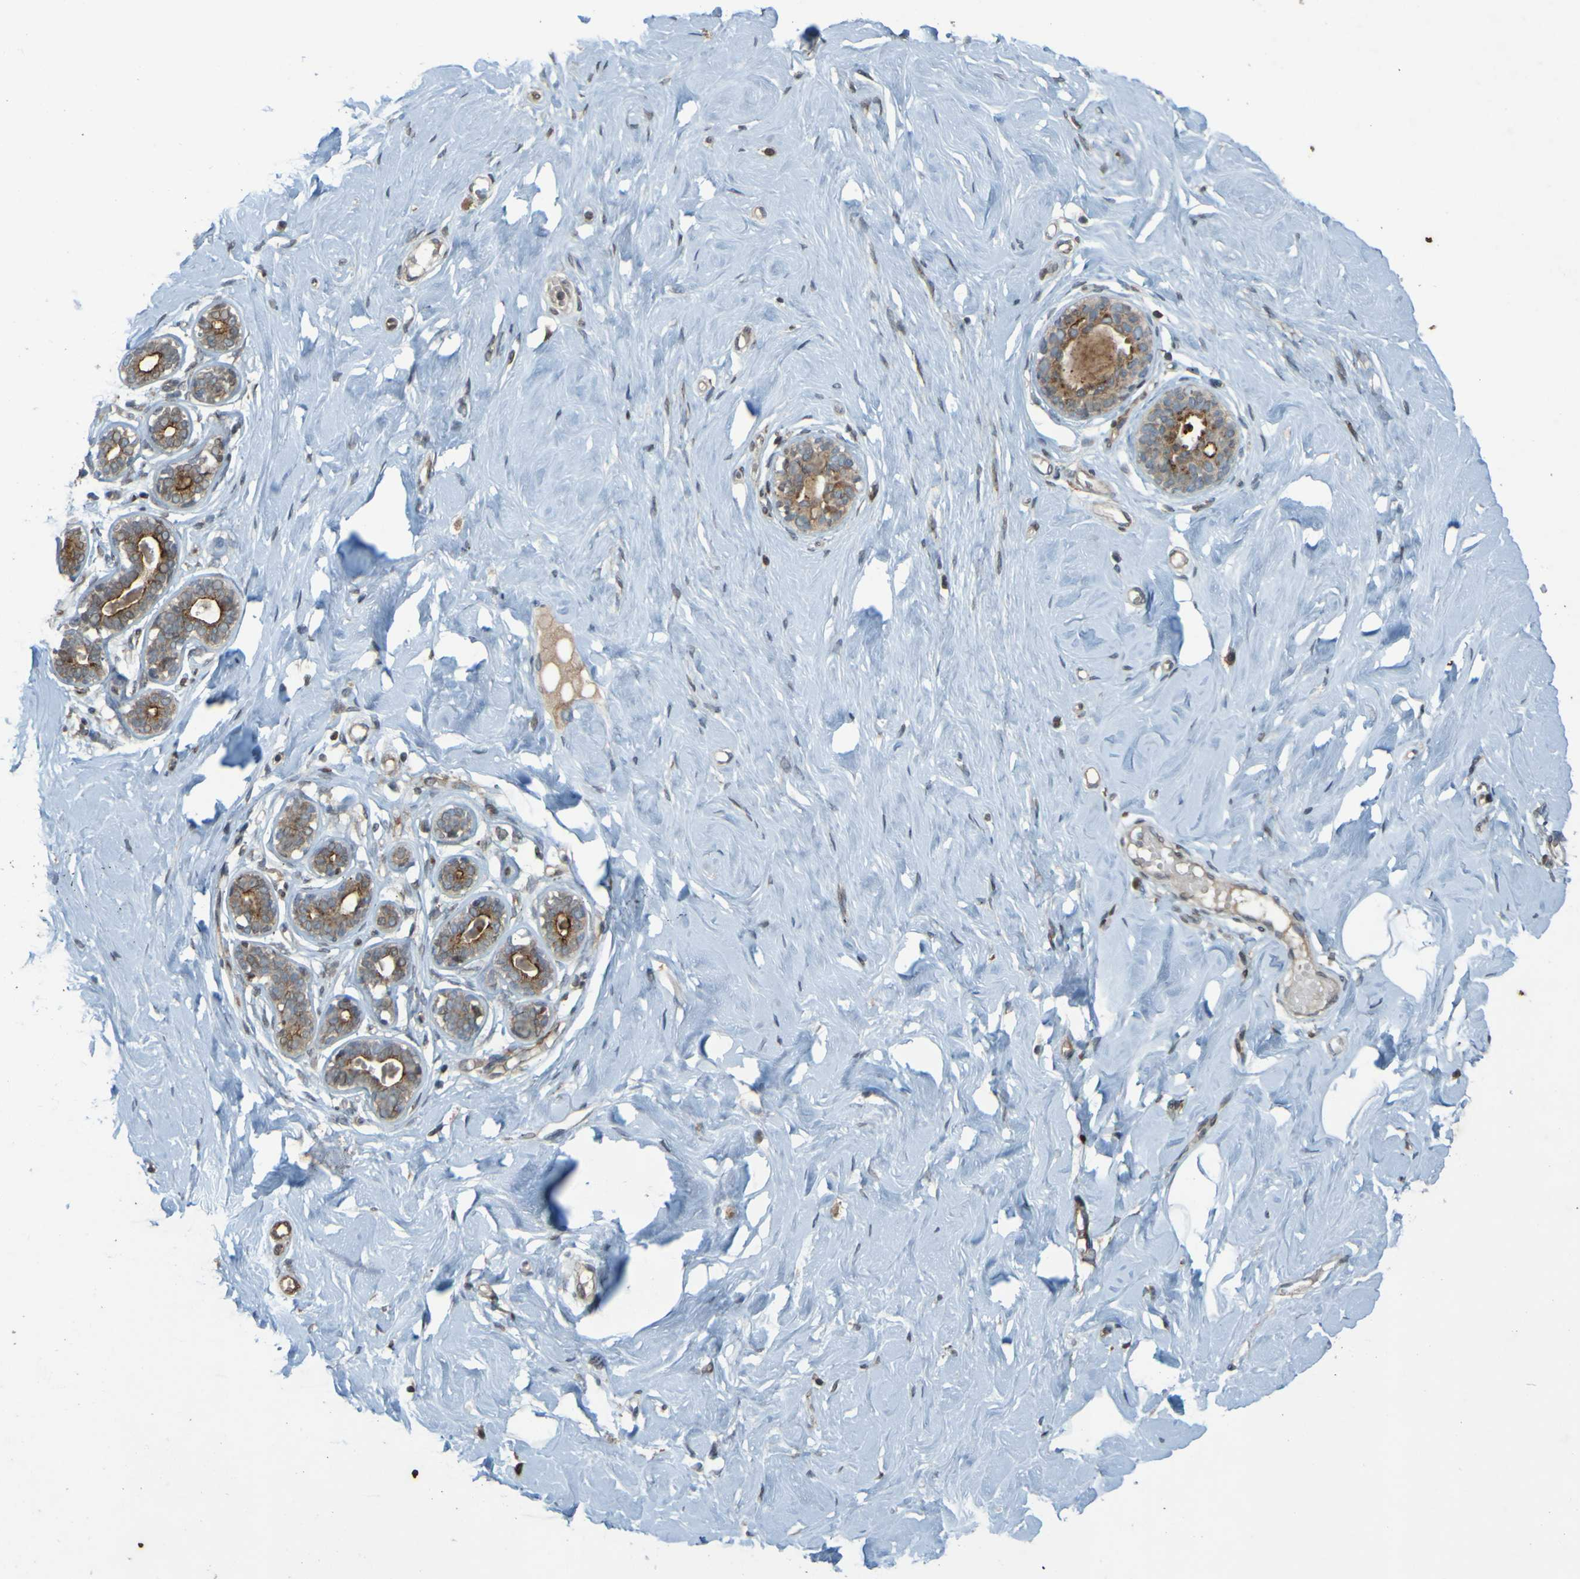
{"staining": {"intensity": "negative", "quantity": "none", "location": "none"}, "tissue": "breast", "cell_type": "Adipocytes", "image_type": "normal", "snomed": [{"axis": "morphology", "description": "Normal tissue, NOS"}, {"axis": "topography", "description": "Breast"}], "caption": "DAB immunohistochemical staining of unremarkable human breast shows no significant positivity in adipocytes.", "gene": "GUCY1A1", "patient": {"sex": "female", "age": 23}}